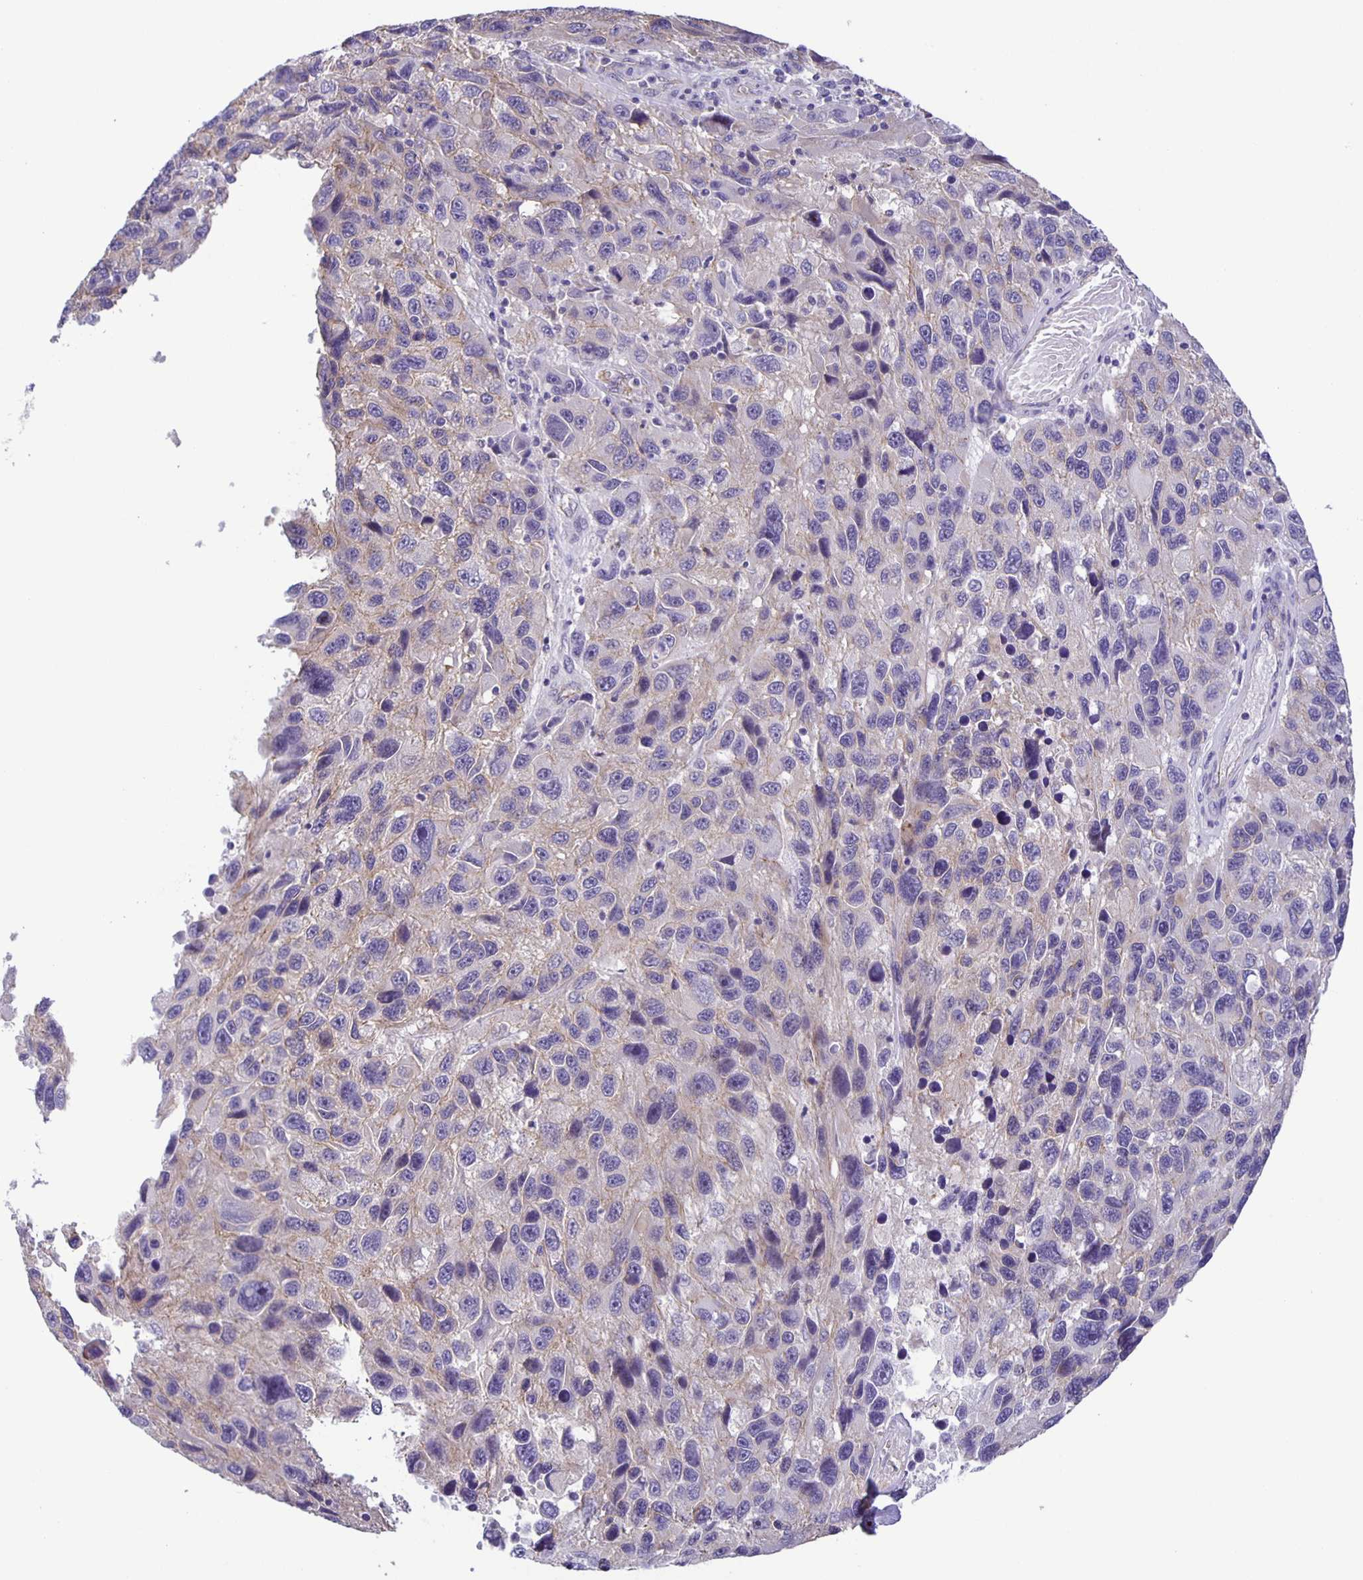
{"staining": {"intensity": "weak", "quantity": "<25%", "location": "cytoplasmic/membranous"}, "tissue": "melanoma", "cell_type": "Tumor cells", "image_type": "cancer", "snomed": [{"axis": "morphology", "description": "Malignant melanoma, NOS"}, {"axis": "topography", "description": "Skin"}], "caption": "Immunohistochemistry (IHC) image of neoplastic tissue: melanoma stained with DAB (3,3'-diaminobenzidine) shows no significant protein positivity in tumor cells.", "gene": "JMJD4", "patient": {"sex": "male", "age": 53}}